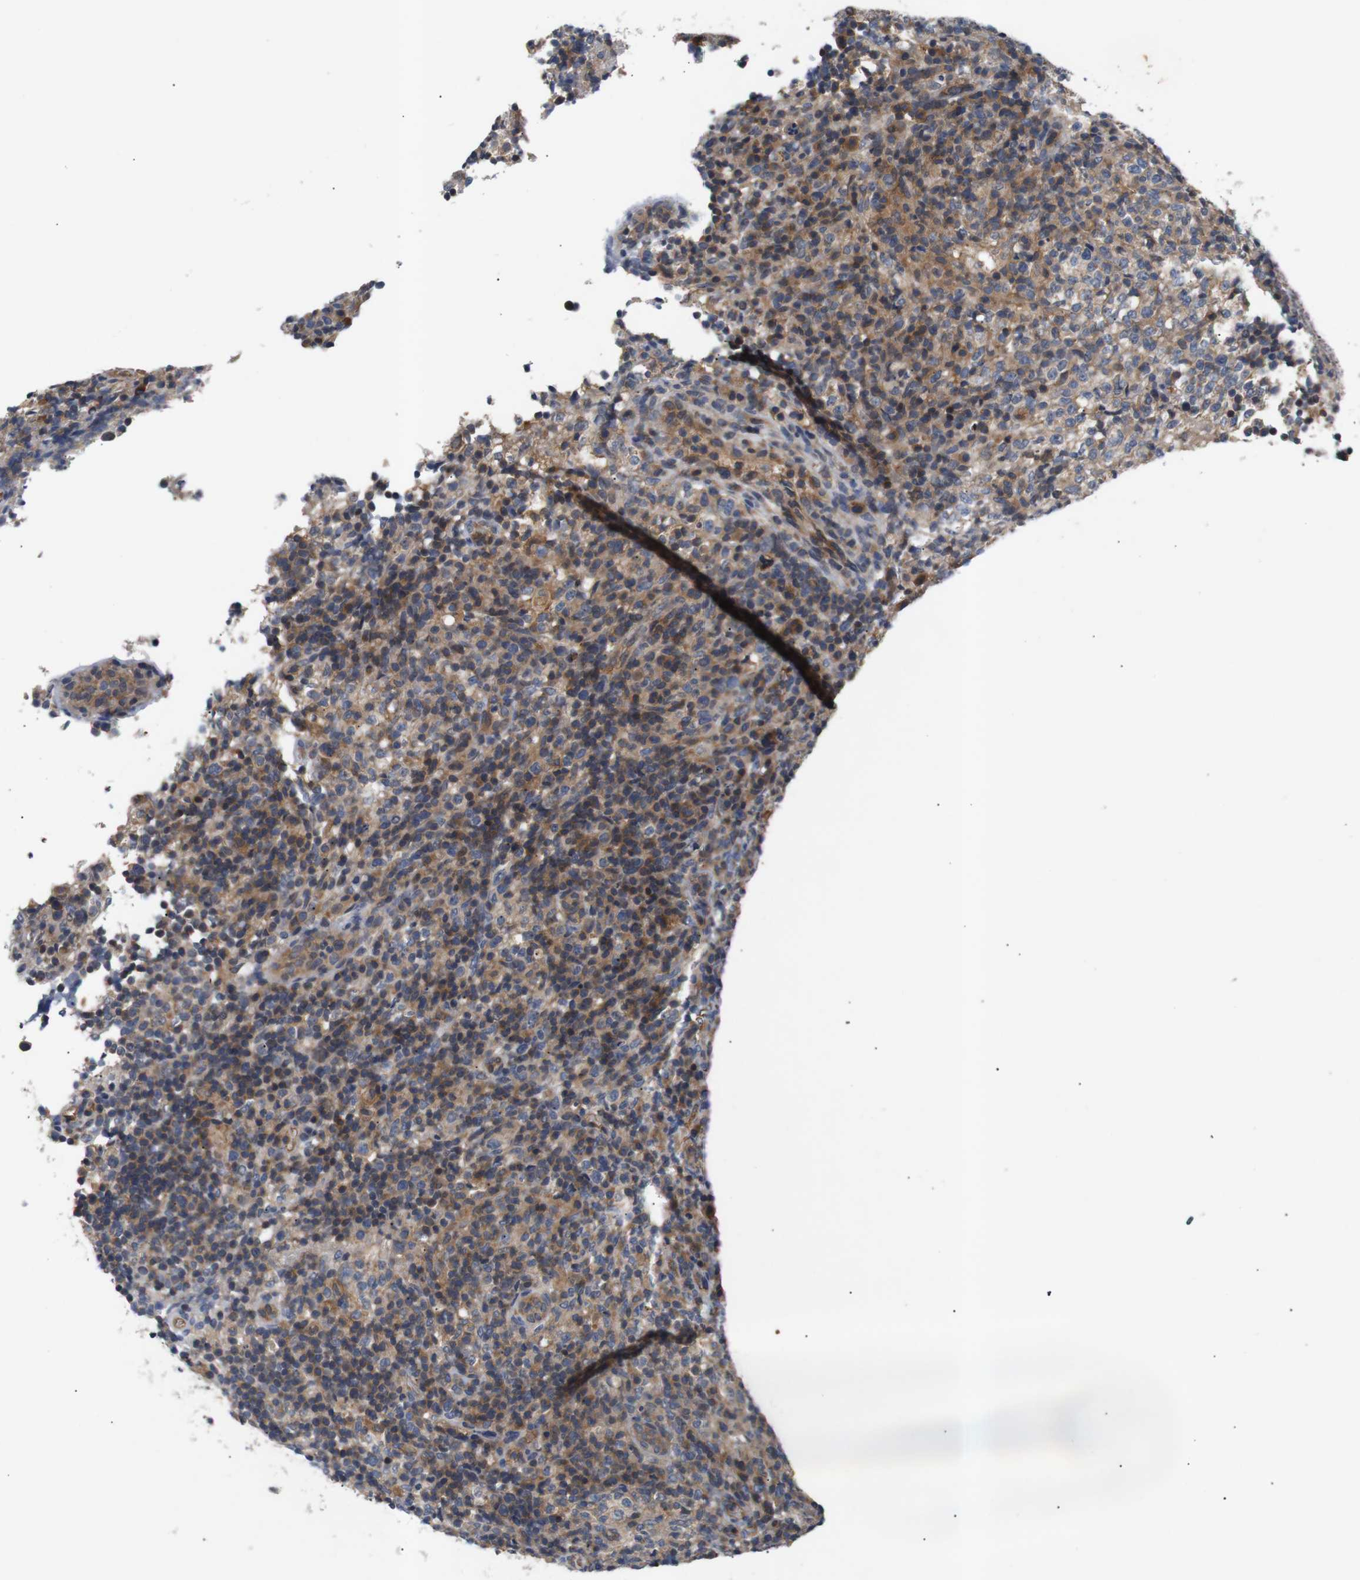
{"staining": {"intensity": "moderate", "quantity": "25%-75%", "location": "cytoplasmic/membranous"}, "tissue": "lymphoma", "cell_type": "Tumor cells", "image_type": "cancer", "snomed": [{"axis": "morphology", "description": "Malignant lymphoma, non-Hodgkin's type, High grade"}, {"axis": "topography", "description": "Lymph node"}], "caption": "Immunohistochemical staining of malignant lymphoma, non-Hodgkin's type (high-grade) exhibits moderate cytoplasmic/membranous protein positivity in approximately 25%-75% of tumor cells.", "gene": "RIPK1", "patient": {"sex": "female", "age": 76}}